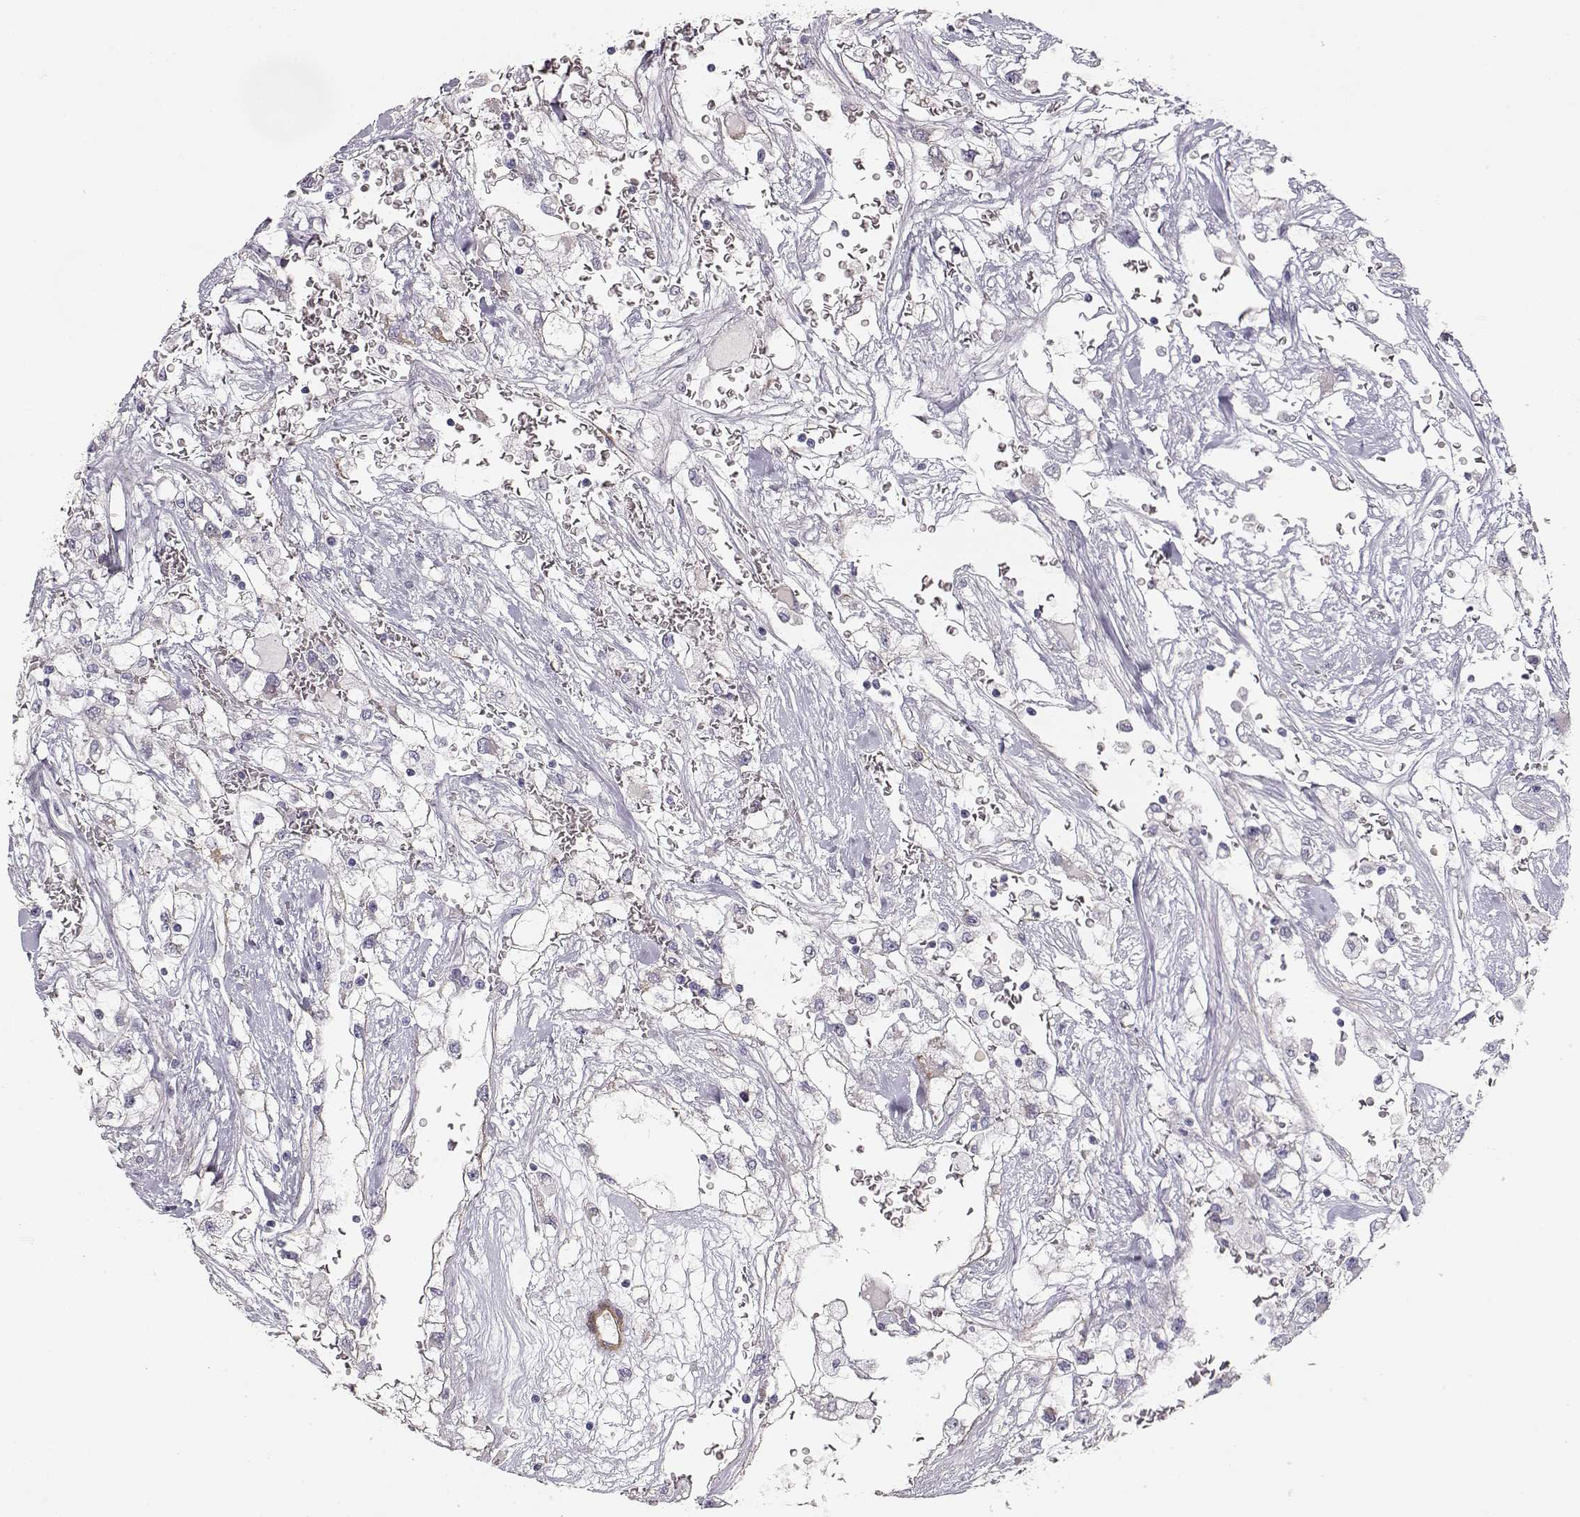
{"staining": {"intensity": "negative", "quantity": "none", "location": "none"}, "tissue": "renal cancer", "cell_type": "Tumor cells", "image_type": "cancer", "snomed": [{"axis": "morphology", "description": "Adenocarcinoma, NOS"}, {"axis": "topography", "description": "Kidney"}], "caption": "Immunohistochemistry image of neoplastic tissue: renal cancer stained with DAB demonstrates no significant protein positivity in tumor cells.", "gene": "LAMC1", "patient": {"sex": "male", "age": 59}}